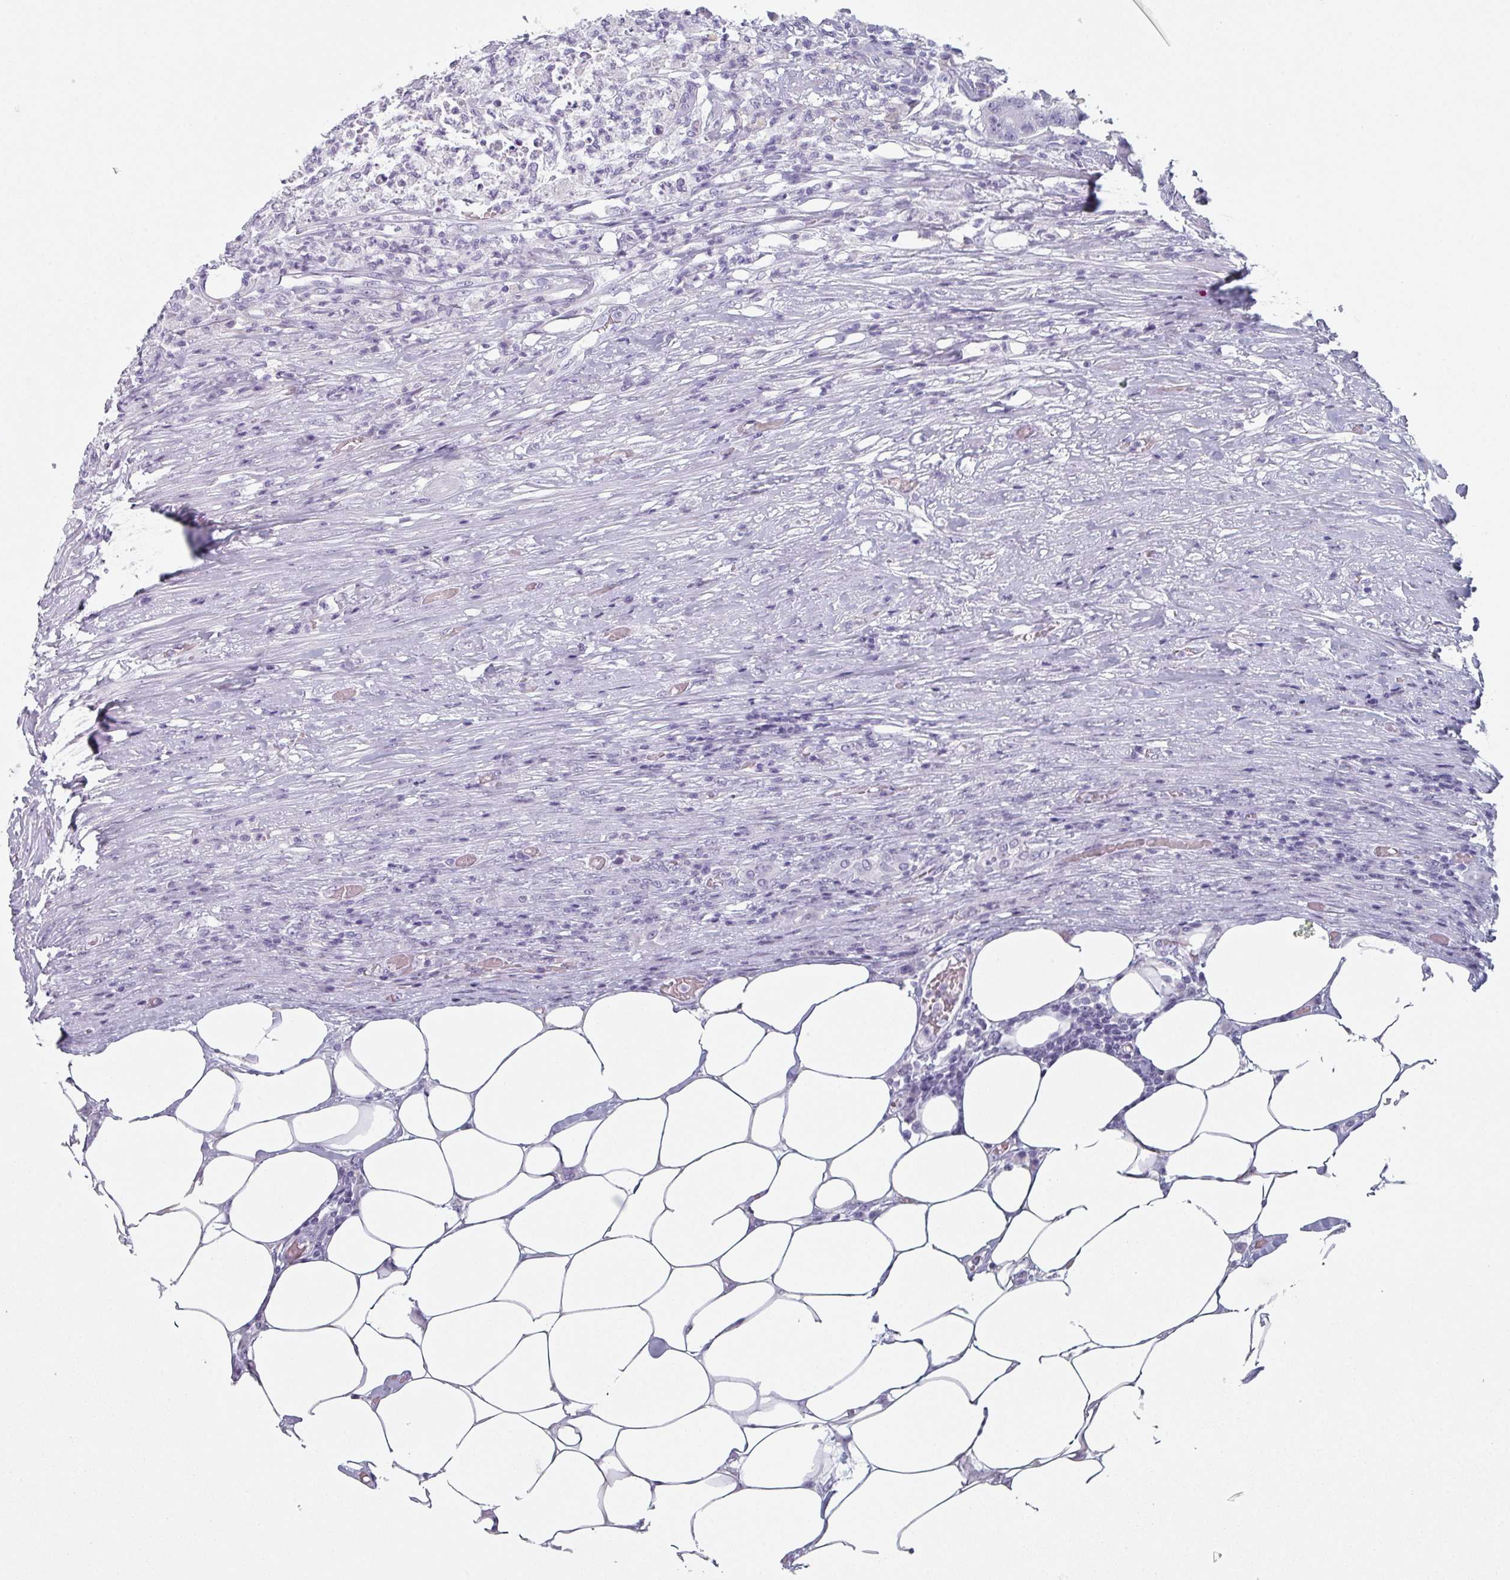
{"staining": {"intensity": "negative", "quantity": "none", "location": "none"}, "tissue": "colorectal cancer", "cell_type": "Tumor cells", "image_type": "cancer", "snomed": [{"axis": "morphology", "description": "Adenocarcinoma, NOS"}, {"axis": "topography", "description": "Colon"}], "caption": "Tumor cells show no significant protein expression in colorectal cancer.", "gene": "SLC35G2", "patient": {"sex": "female", "age": 84}}